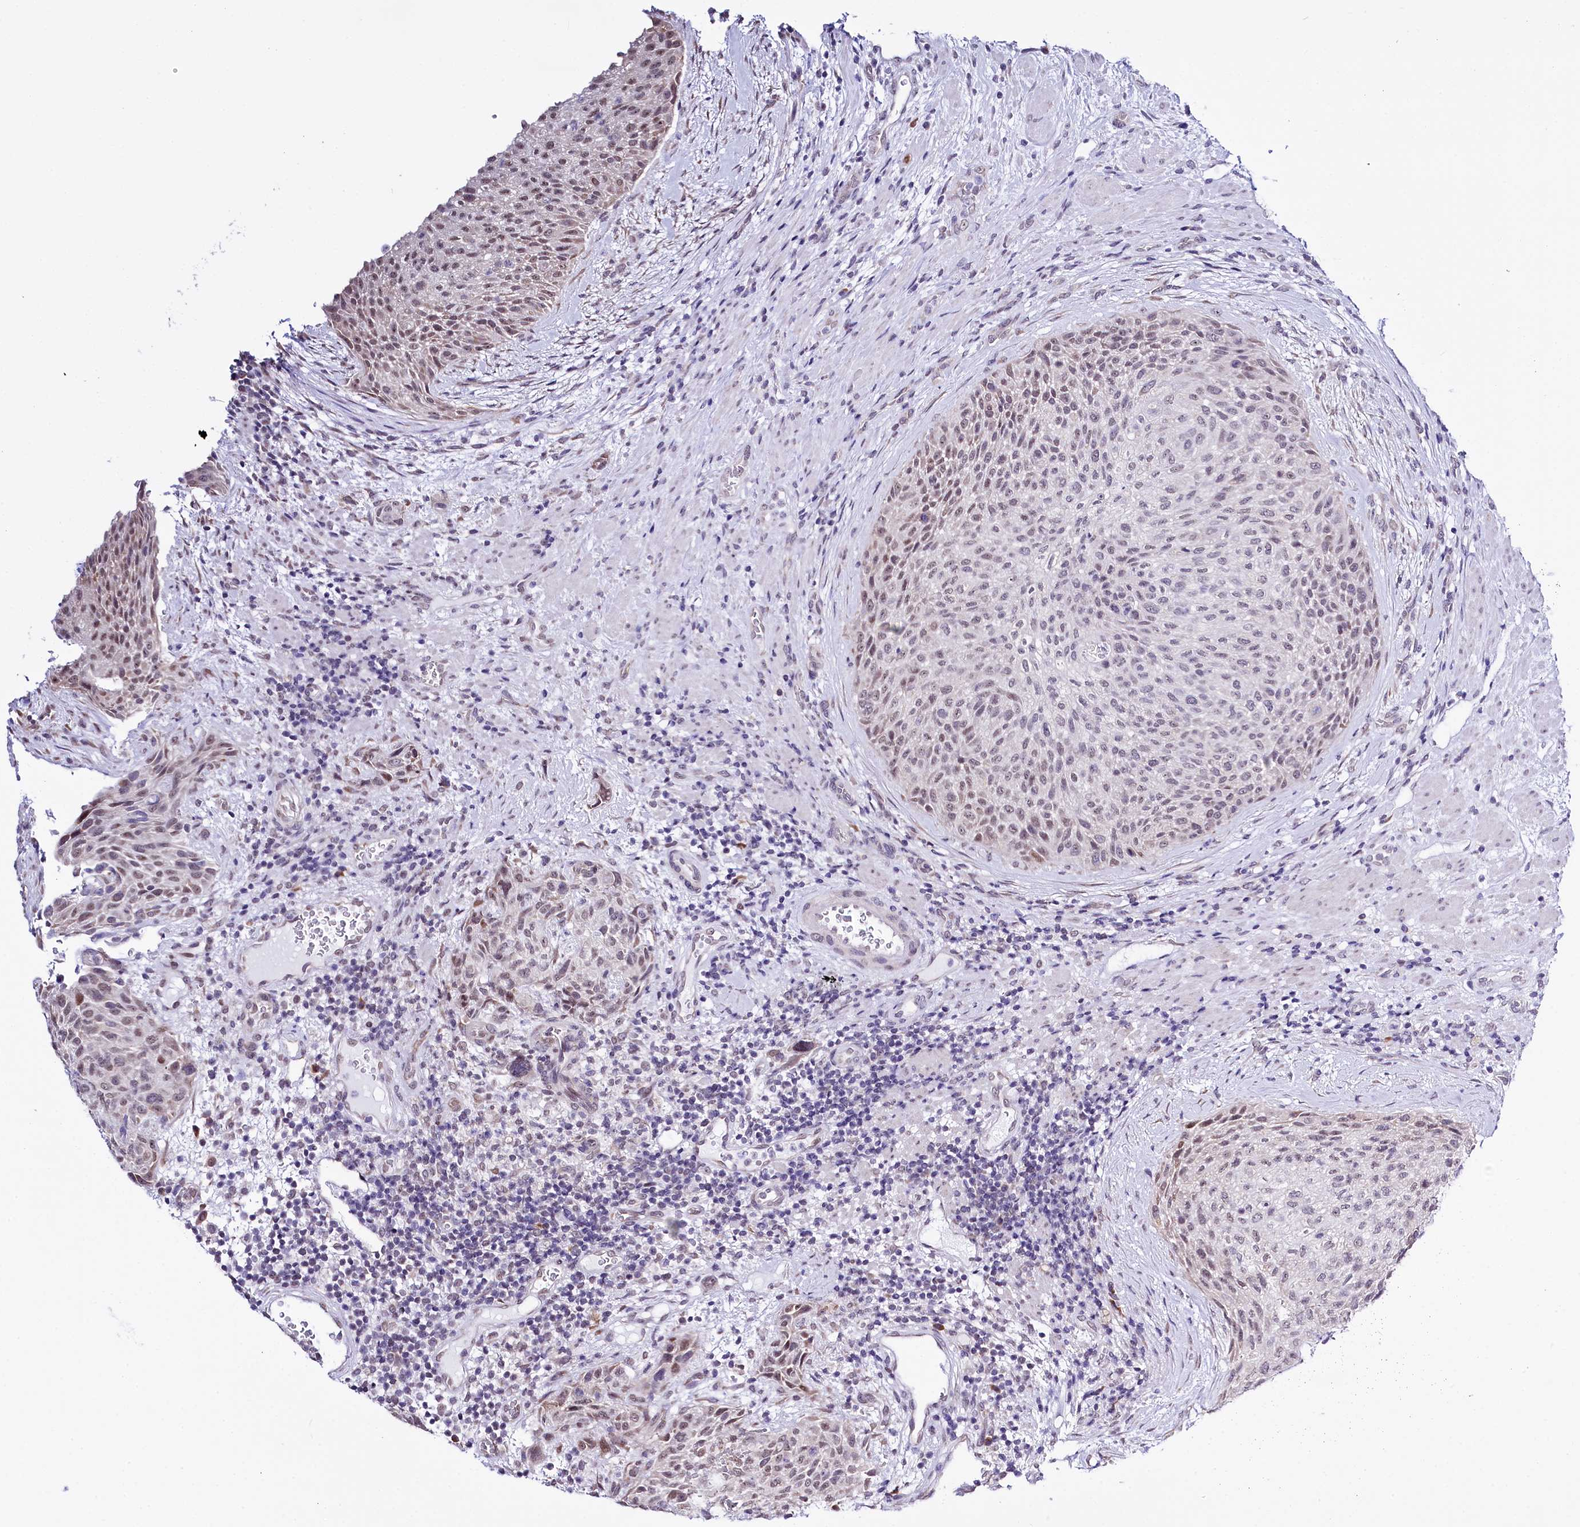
{"staining": {"intensity": "weak", "quantity": "25%-75%", "location": "nuclear"}, "tissue": "urothelial cancer", "cell_type": "Tumor cells", "image_type": "cancer", "snomed": [{"axis": "morphology", "description": "Normal tissue, NOS"}, {"axis": "morphology", "description": "Urothelial carcinoma, NOS"}, {"axis": "topography", "description": "Urinary bladder"}, {"axis": "topography", "description": "Peripheral nerve tissue"}], "caption": "Immunohistochemical staining of transitional cell carcinoma exhibits low levels of weak nuclear protein staining in approximately 25%-75% of tumor cells.", "gene": "SPATS2", "patient": {"sex": "male", "age": 35}}